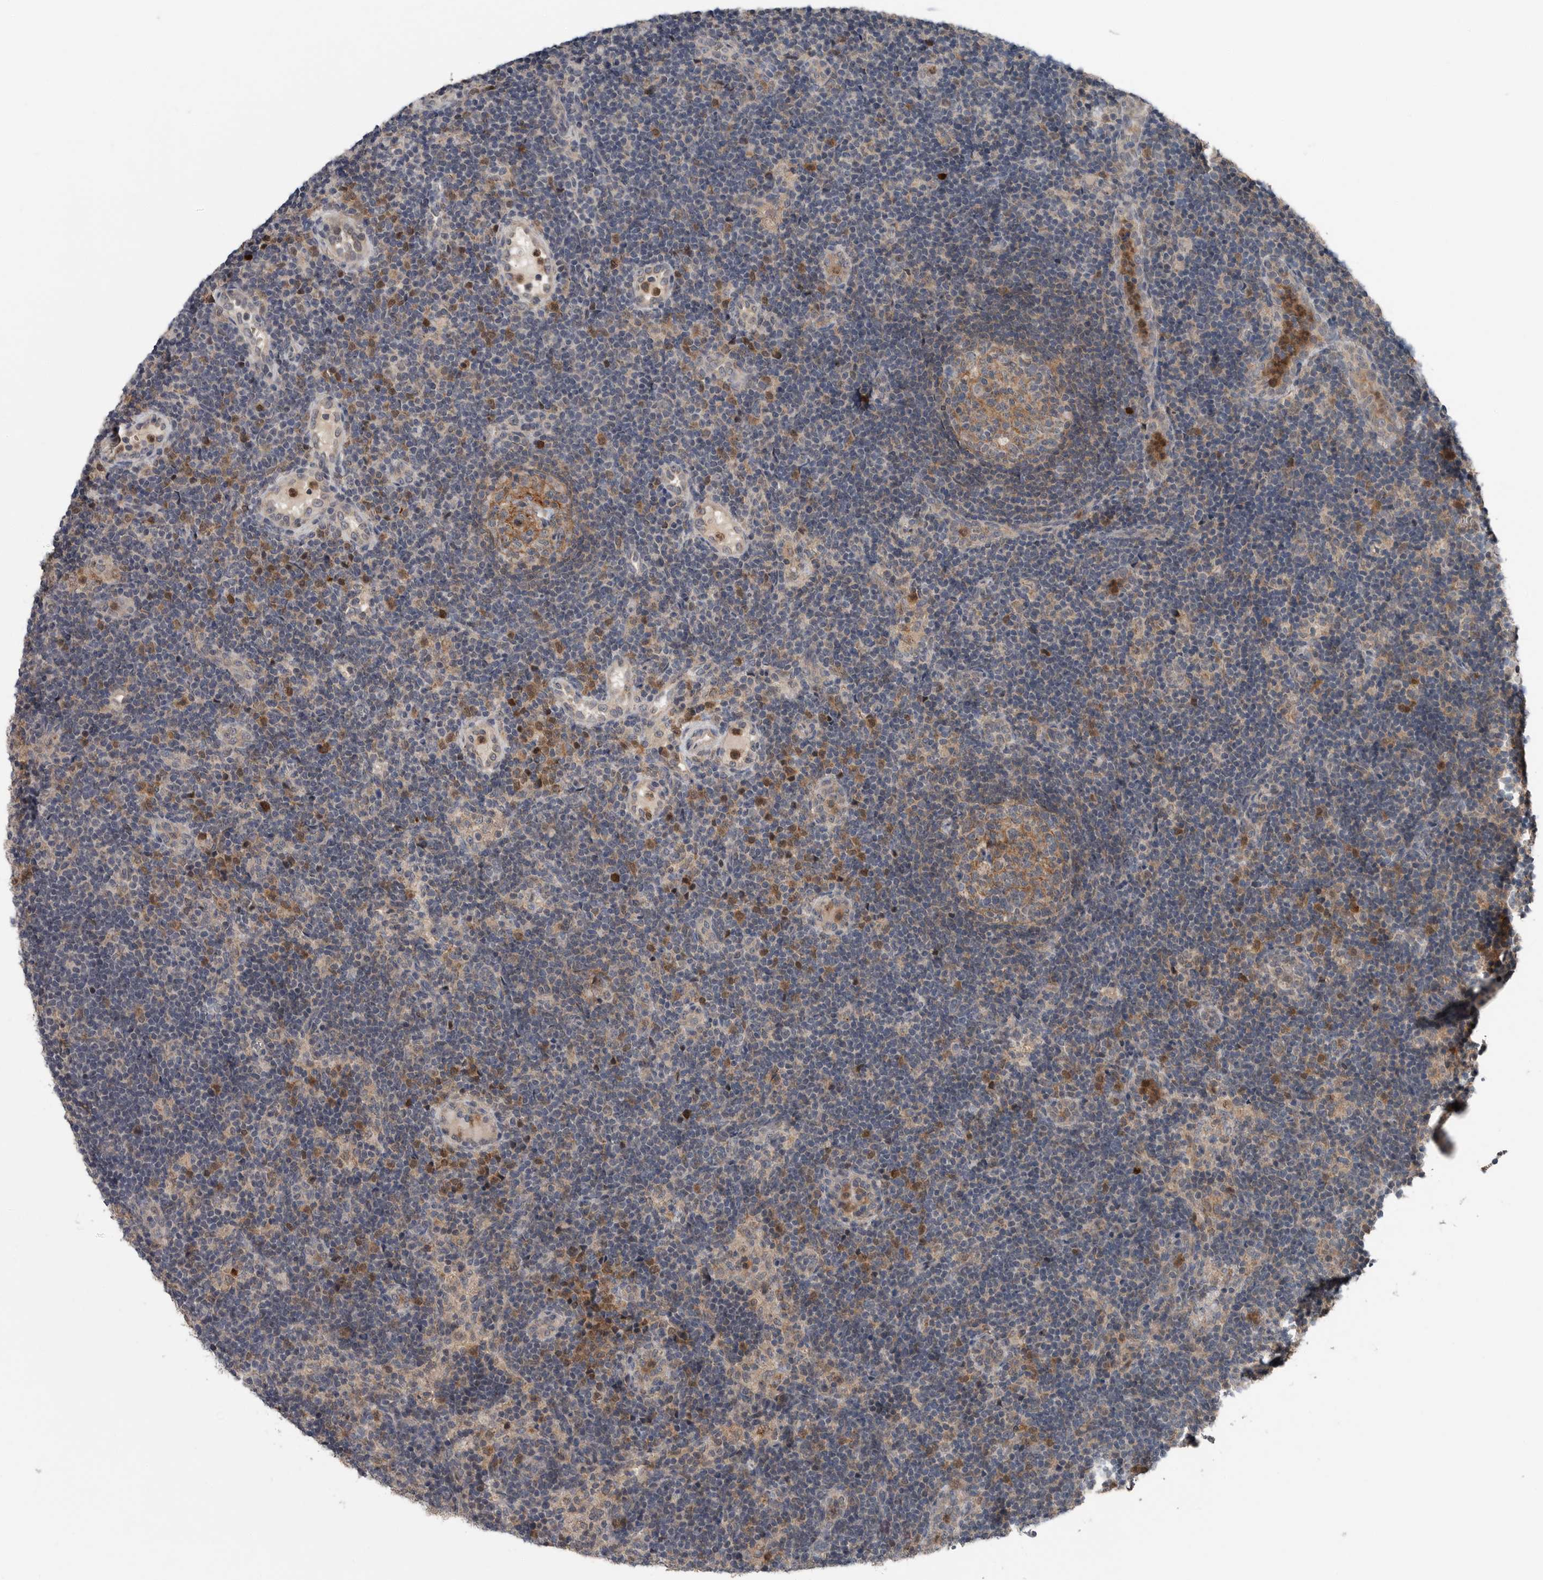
{"staining": {"intensity": "moderate", "quantity": "25%-75%", "location": "cytoplasmic/membranous"}, "tissue": "lymph node", "cell_type": "Germinal center cells", "image_type": "normal", "snomed": [{"axis": "morphology", "description": "Normal tissue, NOS"}, {"axis": "topography", "description": "Lymph node"}], "caption": "High-magnification brightfield microscopy of normal lymph node stained with DAB (3,3'-diaminobenzidine) (brown) and counterstained with hematoxylin (blue). germinal center cells exhibit moderate cytoplasmic/membranous expression is seen in about25%-75% of cells.", "gene": "SCP2", "patient": {"sex": "female", "age": 22}}